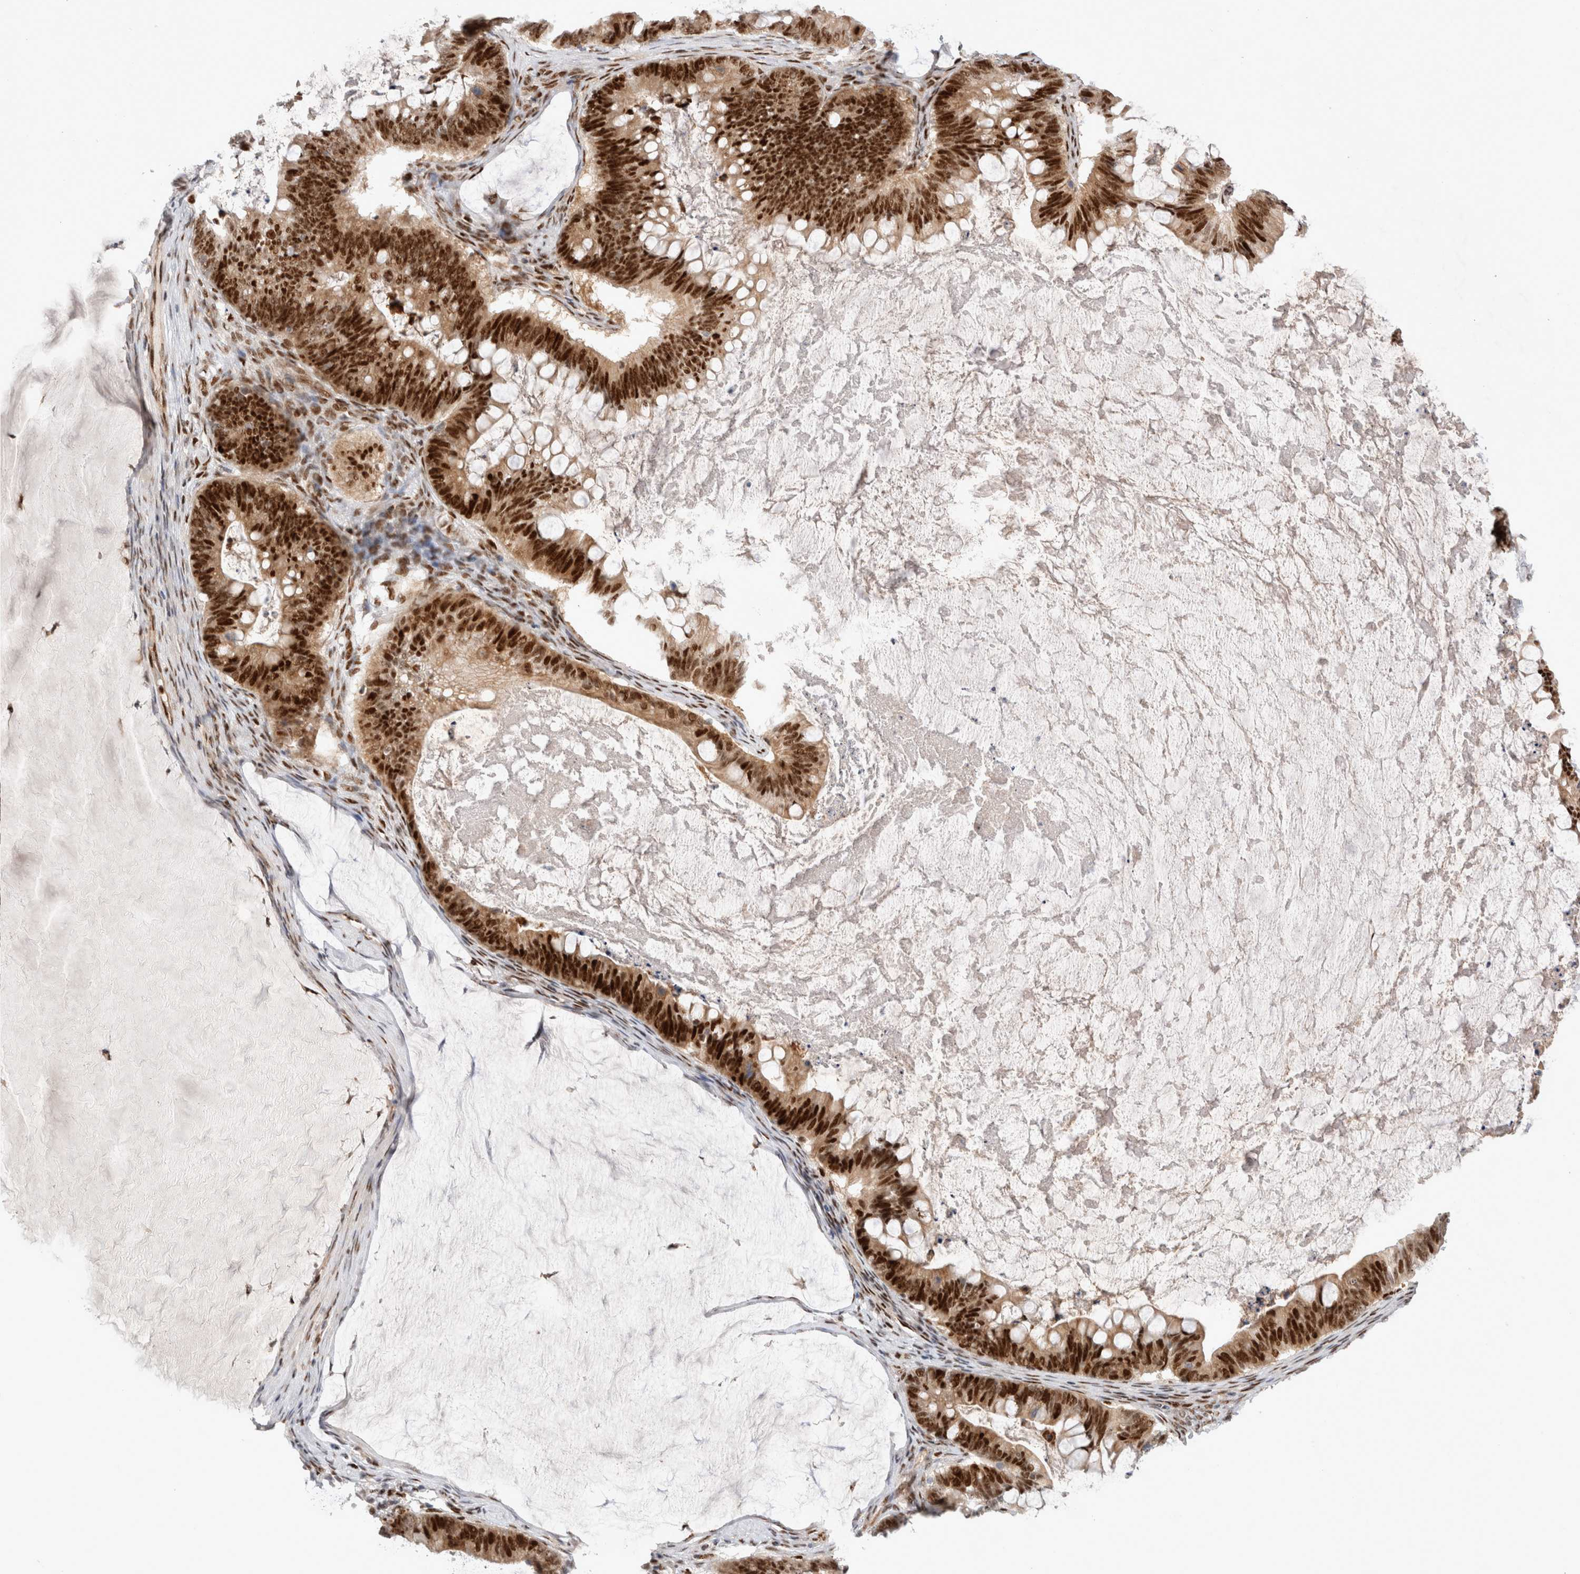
{"staining": {"intensity": "strong", "quantity": ">75%", "location": "nuclear"}, "tissue": "ovarian cancer", "cell_type": "Tumor cells", "image_type": "cancer", "snomed": [{"axis": "morphology", "description": "Cystadenocarcinoma, mucinous, NOS"}, {"axis": "topography", "description": "Ovary"}], "caption": "Immunohistochemical staining of human ovarian mucinous cystadenocarcinoma demonstrates high levels of strong nuclear positivity in about >75% of tumor cells.", "gene": "TCF4", "patient": {"sex": "female", "age": 61}}